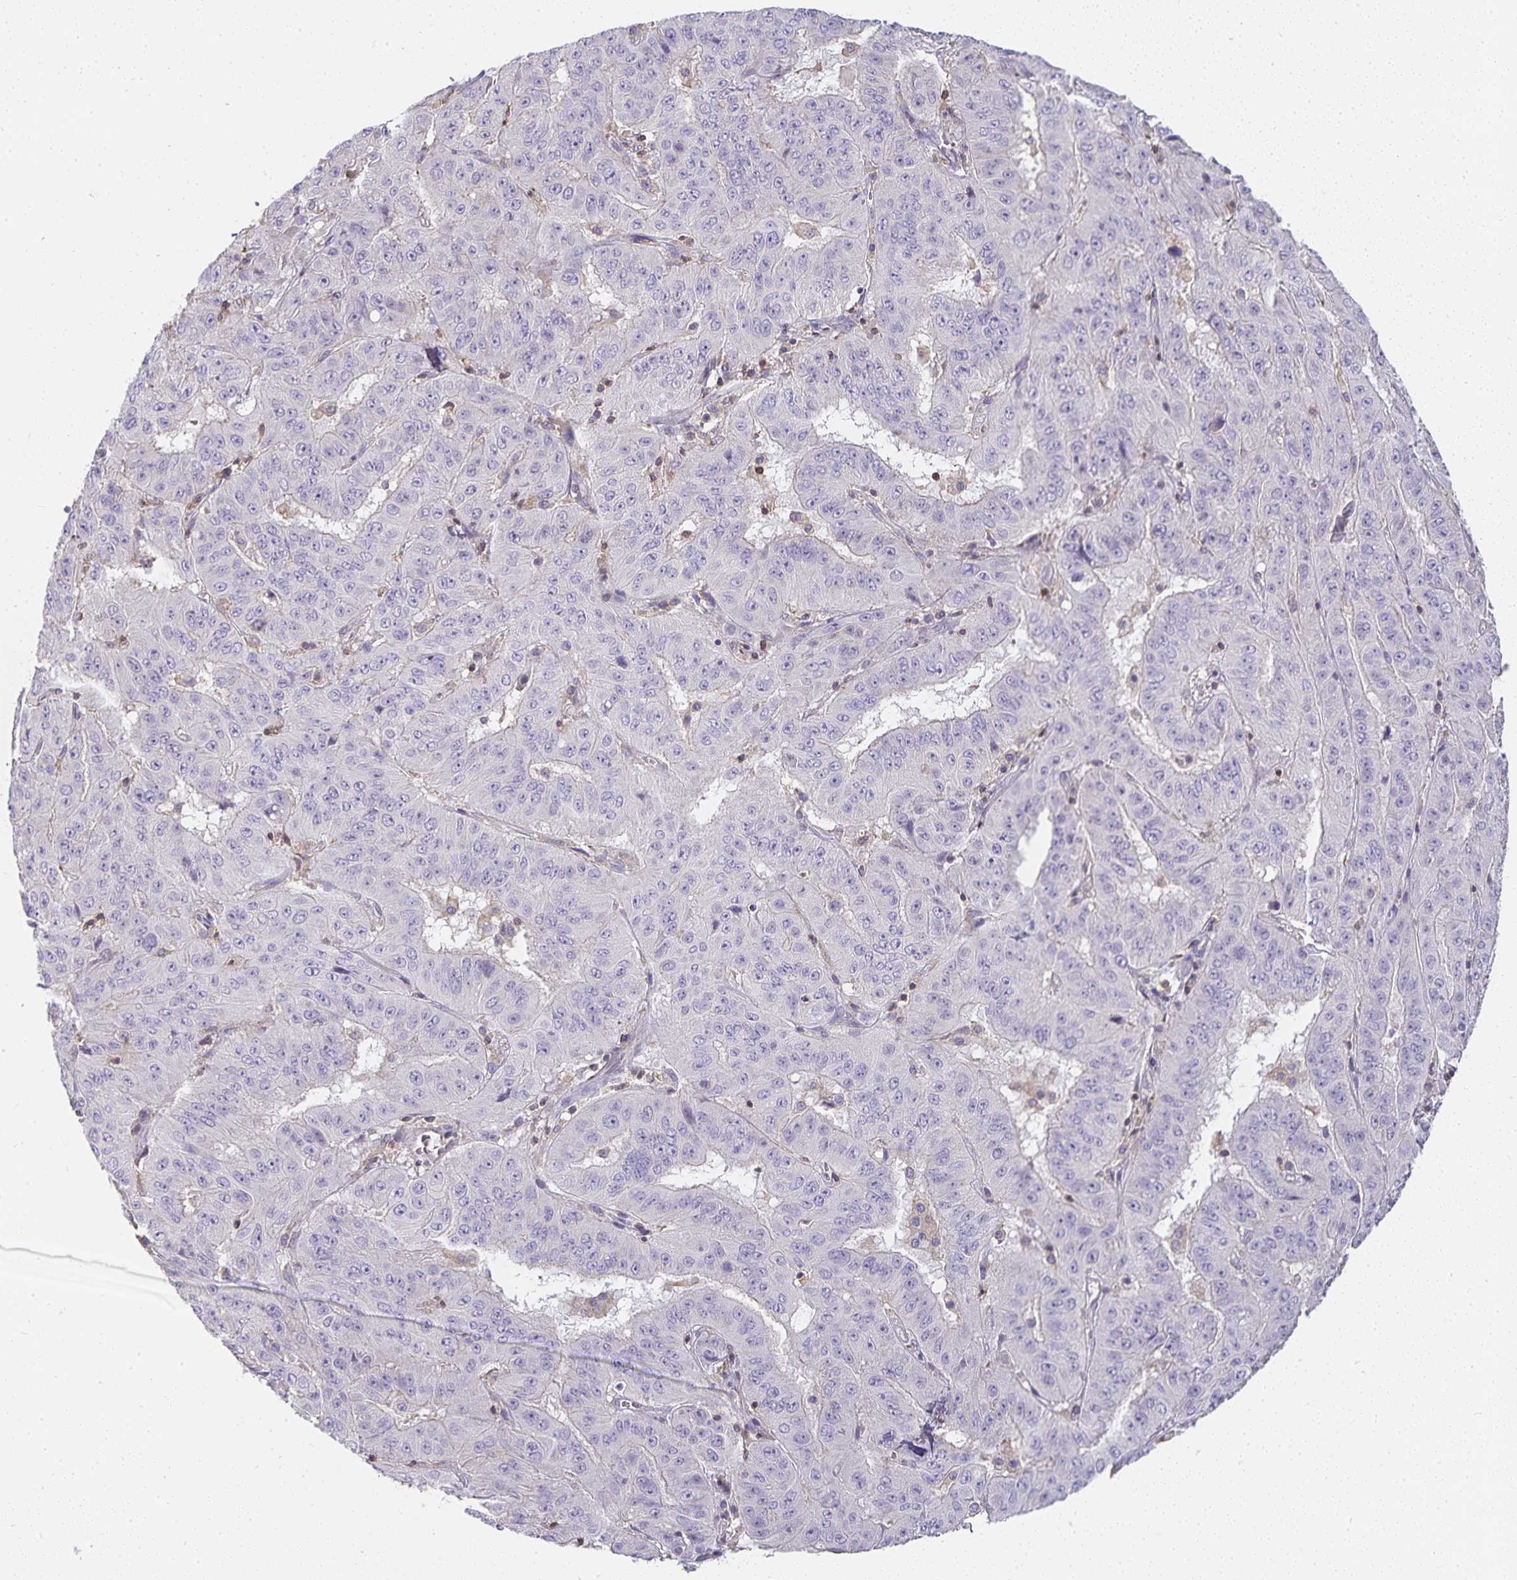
{"staining": {"intensity": "negative", "quantity": "none", "location": "none"}, "tissue": "pancreatic cancer", "cell_type": "Tumor cells", "image_type": "cancer", "snomed": [{"axis": "morphology", "description": "Adenocarcinoma, NOS"}, {"axis": "topography", "description": "Pancreas"}], "caption": "Pancreatic cancer stained for a protein using IHC shows no expression tumor cells.", "gene": "GATA3", "patient": {"sex": "male", "age": 63}}